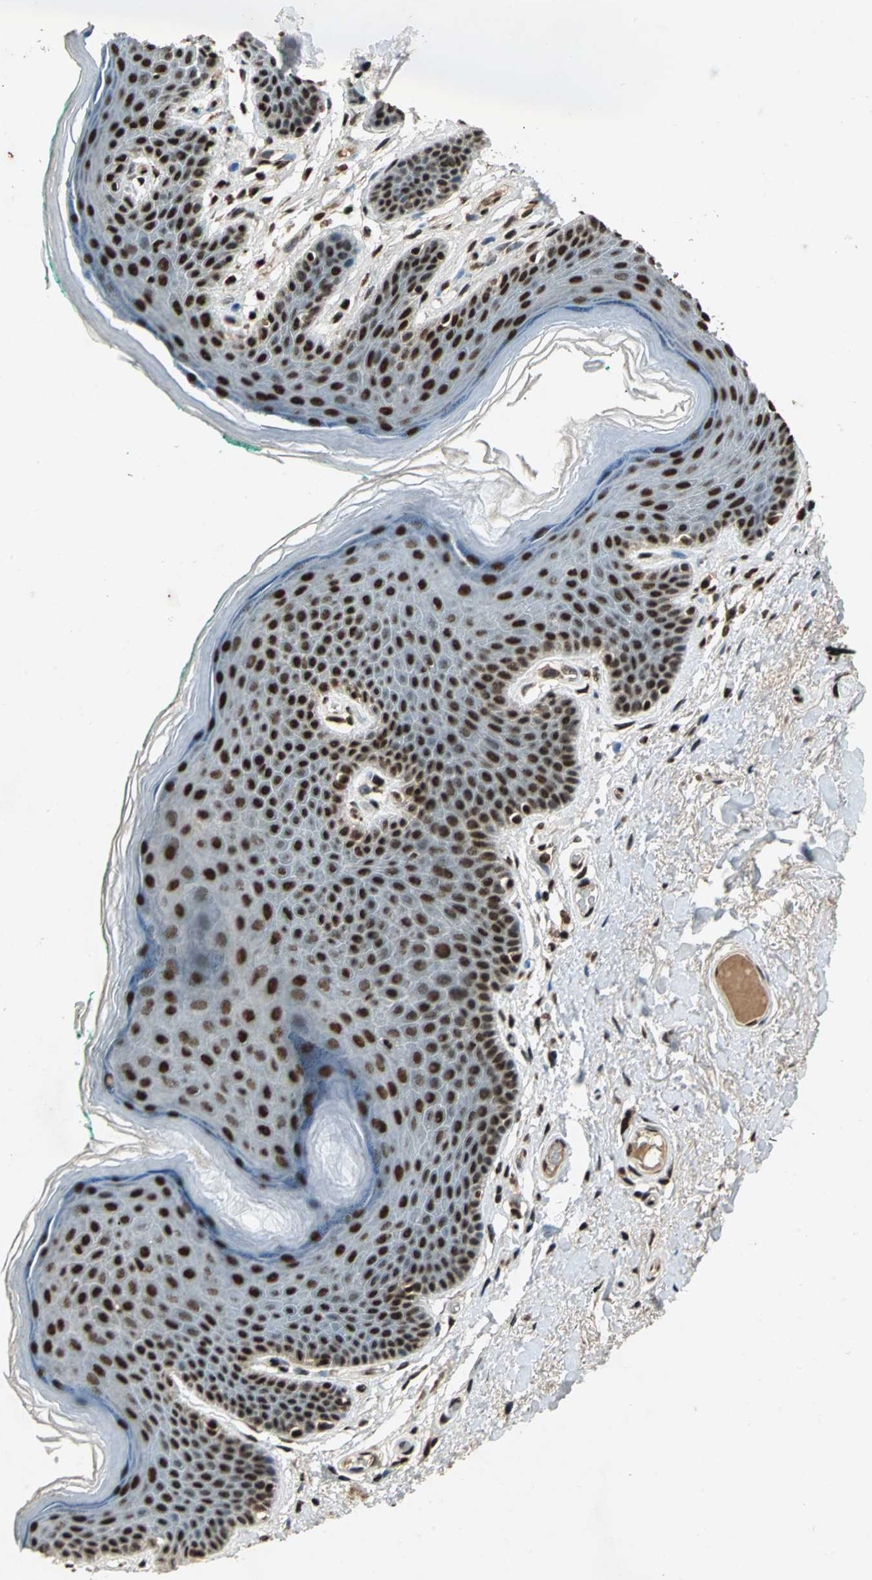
{"staining": {"intensity": "strong", "quantity": ">75%", "location": "nuclear"}, "tissue": "skin", "cell_type": "Epidermal cells", "image_type": "normal", "snomed": [{"axis": "morphology", "description": "Normal tissue, NOS"}, {"axis": "topography", "description": "Anal"}], "caption": "Protein expression analysis of normal skin shows strong nuclear positivity in about >75% of epidermal cells.", "gene": "MTA2", "patient": {"sex": "male", "age": 74}}